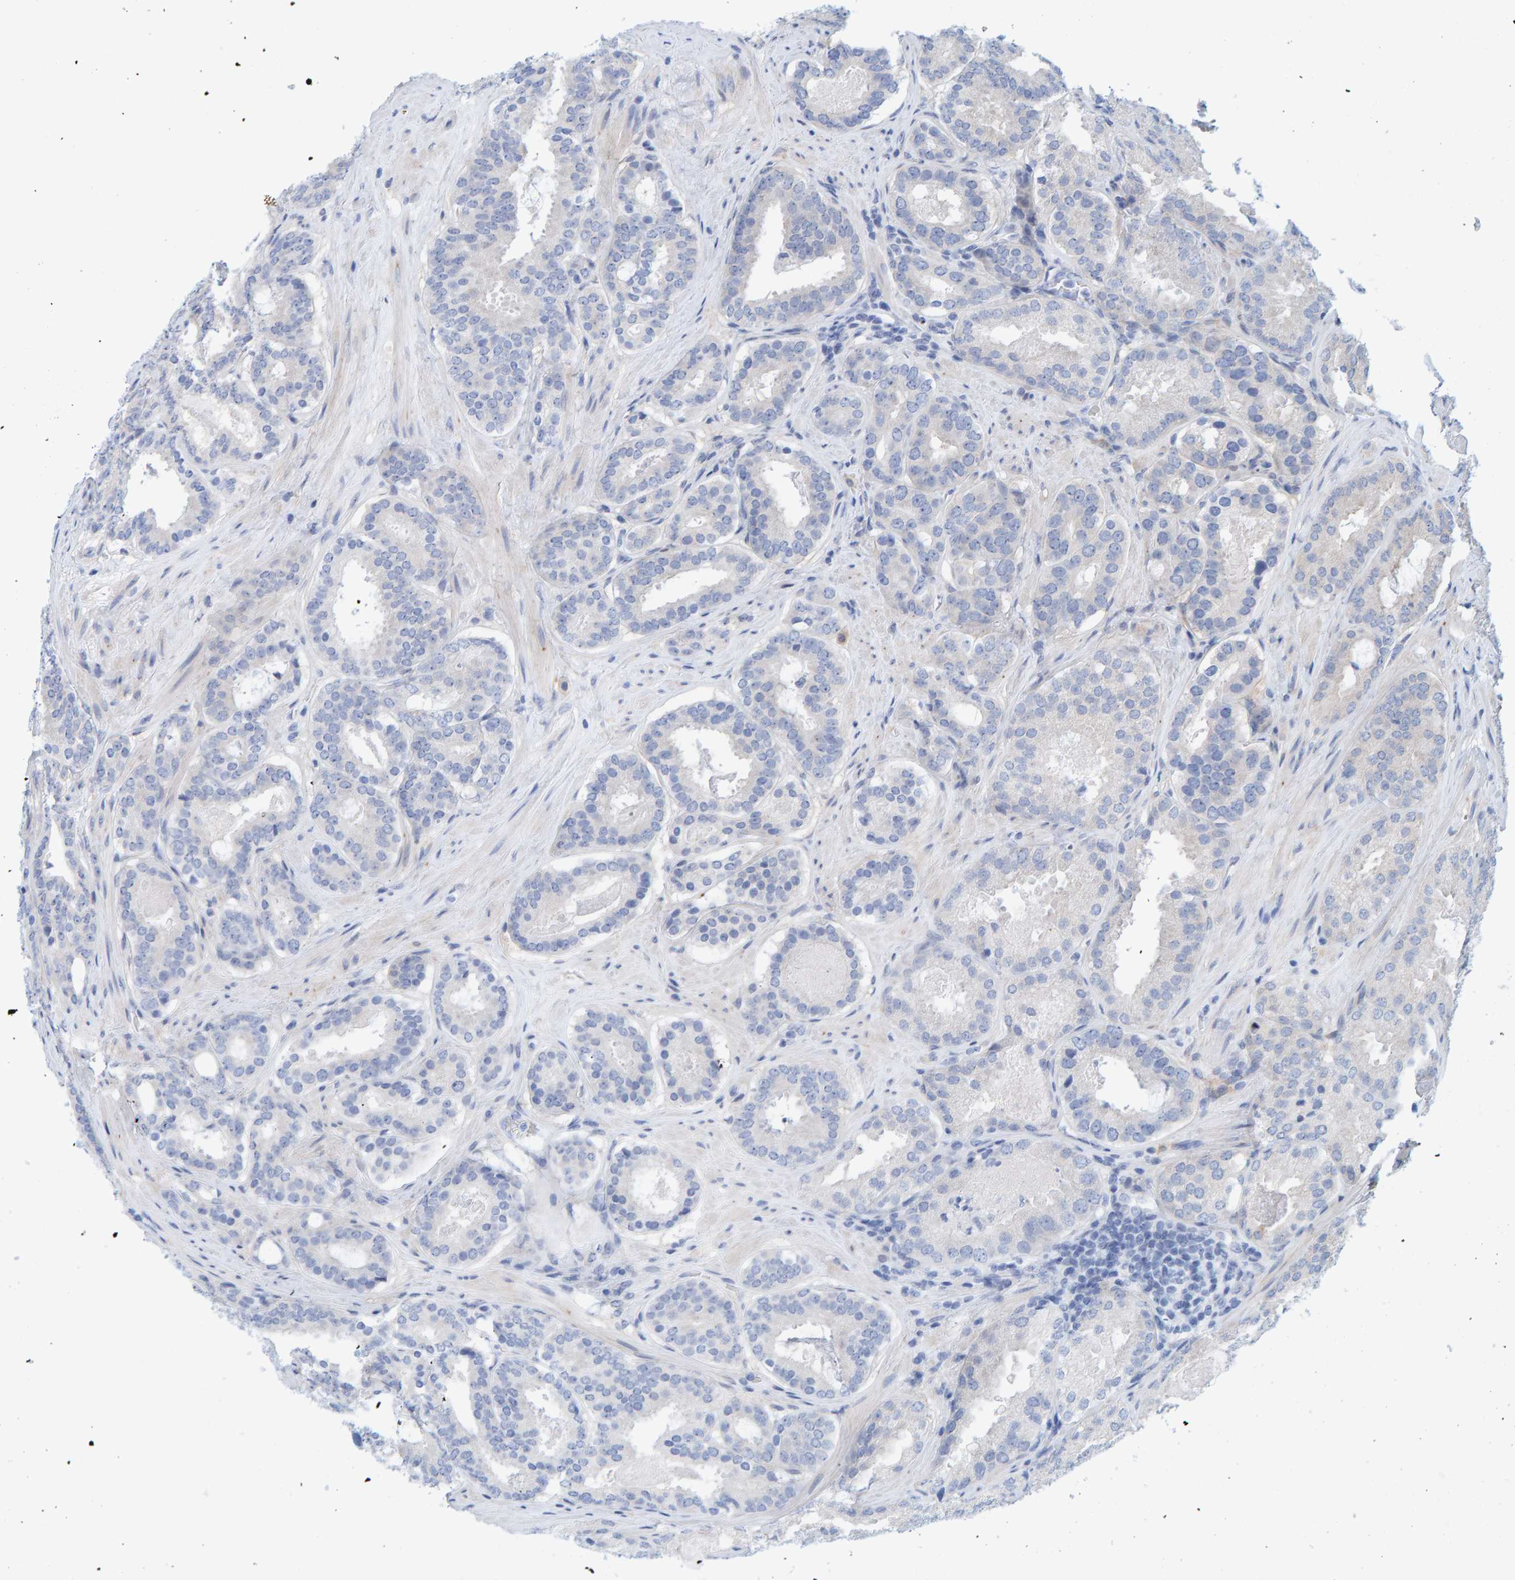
{"staining": {"intensity": "negative", "quantity": "none", "location": "none"}, "tissue": "prostate cancer", "cell_type": "Tumor cells", "image_type": "cancer", "snomed": [{"axis": "morphology", "description": "Adenocarcinoma, Low grade"}, {"axis": "topography", "description": "Prostate"}], "caption": "An immunohistochemistry image of adenocarcinoma (low-grade) (prostate) is shown. There is no staining in tumor cells of adenocarcinoma (low-grade) (prostate).", "gene": "KLHL11", "patient": {"sex": "male", "age": 69}}